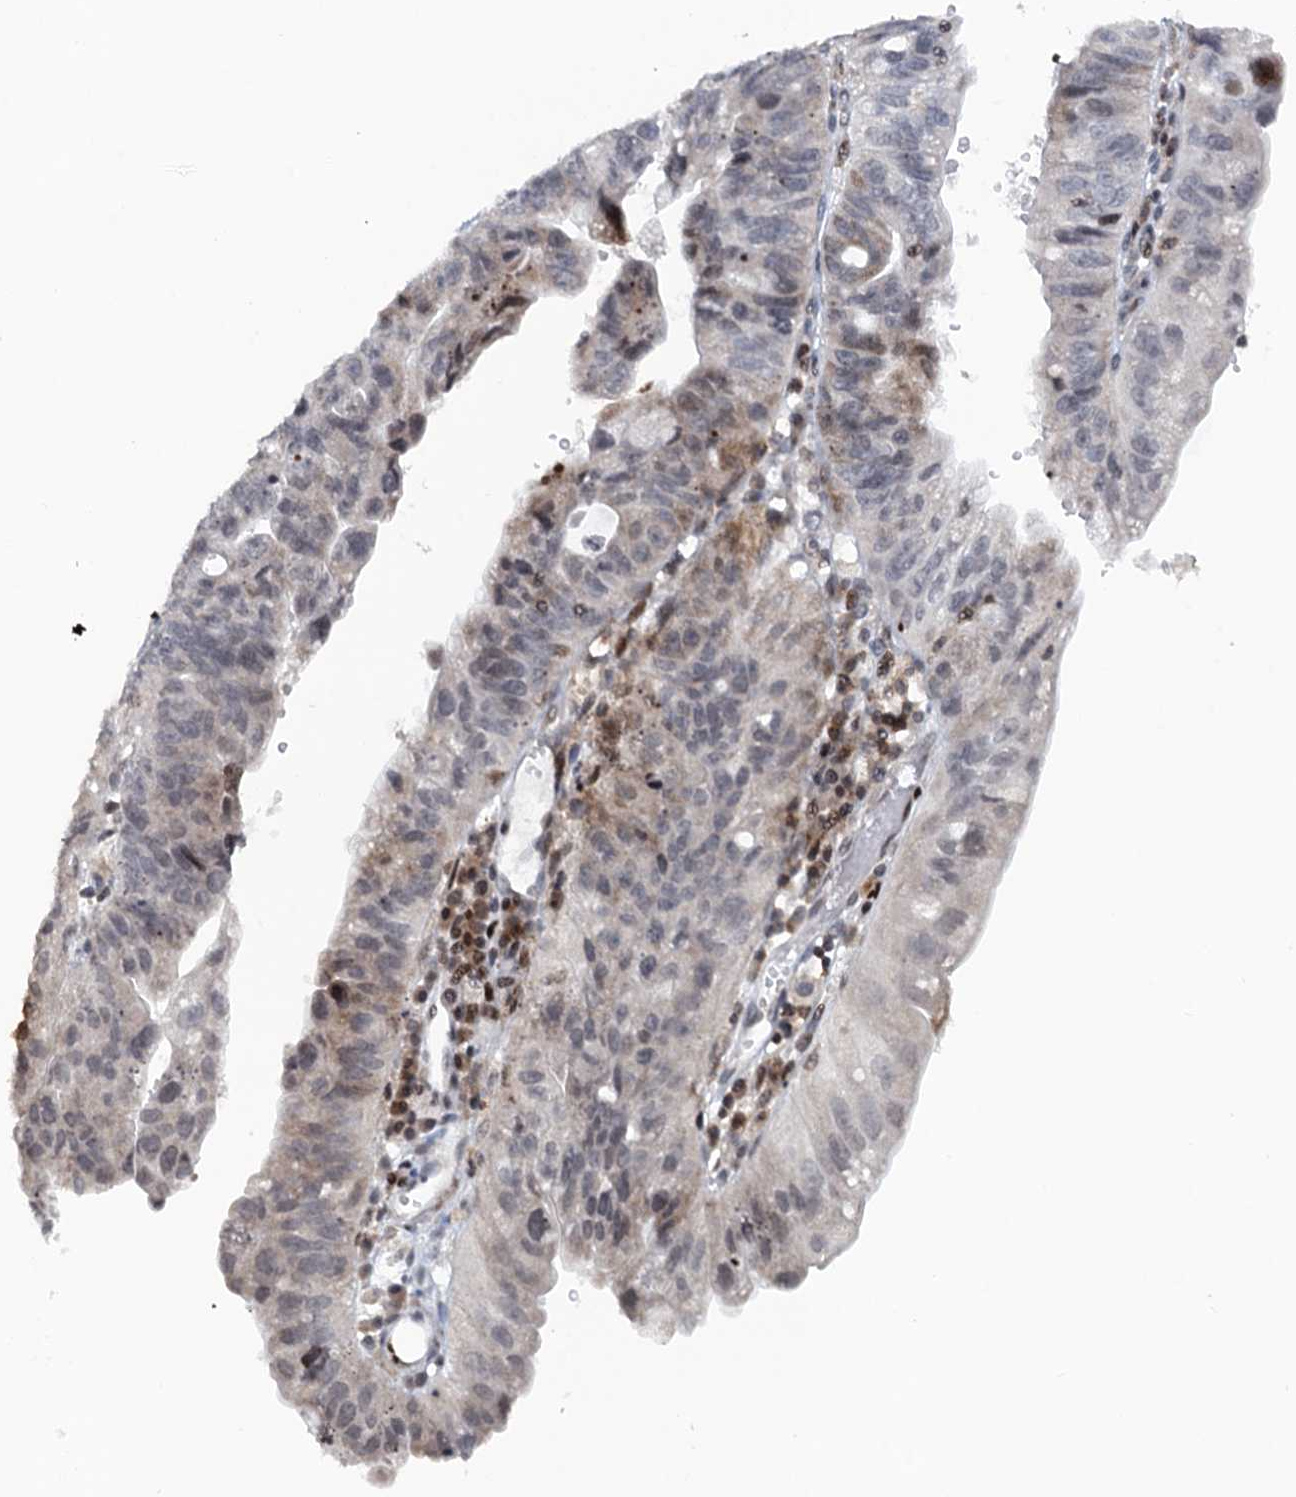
{"staining": {"intensity": "negative", "quantity": "none", "location": "none"}, "tissue": "stomach cancer", "cell_type": "Tumor cells", "image_type": "cancer", "snomed": [{"axis": "morphology", "description": "Adenocarcinoma, NOS"}, {"axis": "topography", "description": "Stomach"}], "caption": "Immunohistochemistry histopathology image of neoplastic tissue: stomach cancer stained with DAB (3,3'-diaminobenzidine) shows no significant protein staining in tumor cells. (Brightfield microscopy of DAB (3,3'-diaminobenzidine) immunohistochemistry (IHC) at high magnification).", "gene": "FYB1", "patient": {"sex": "male", "age": 59}}